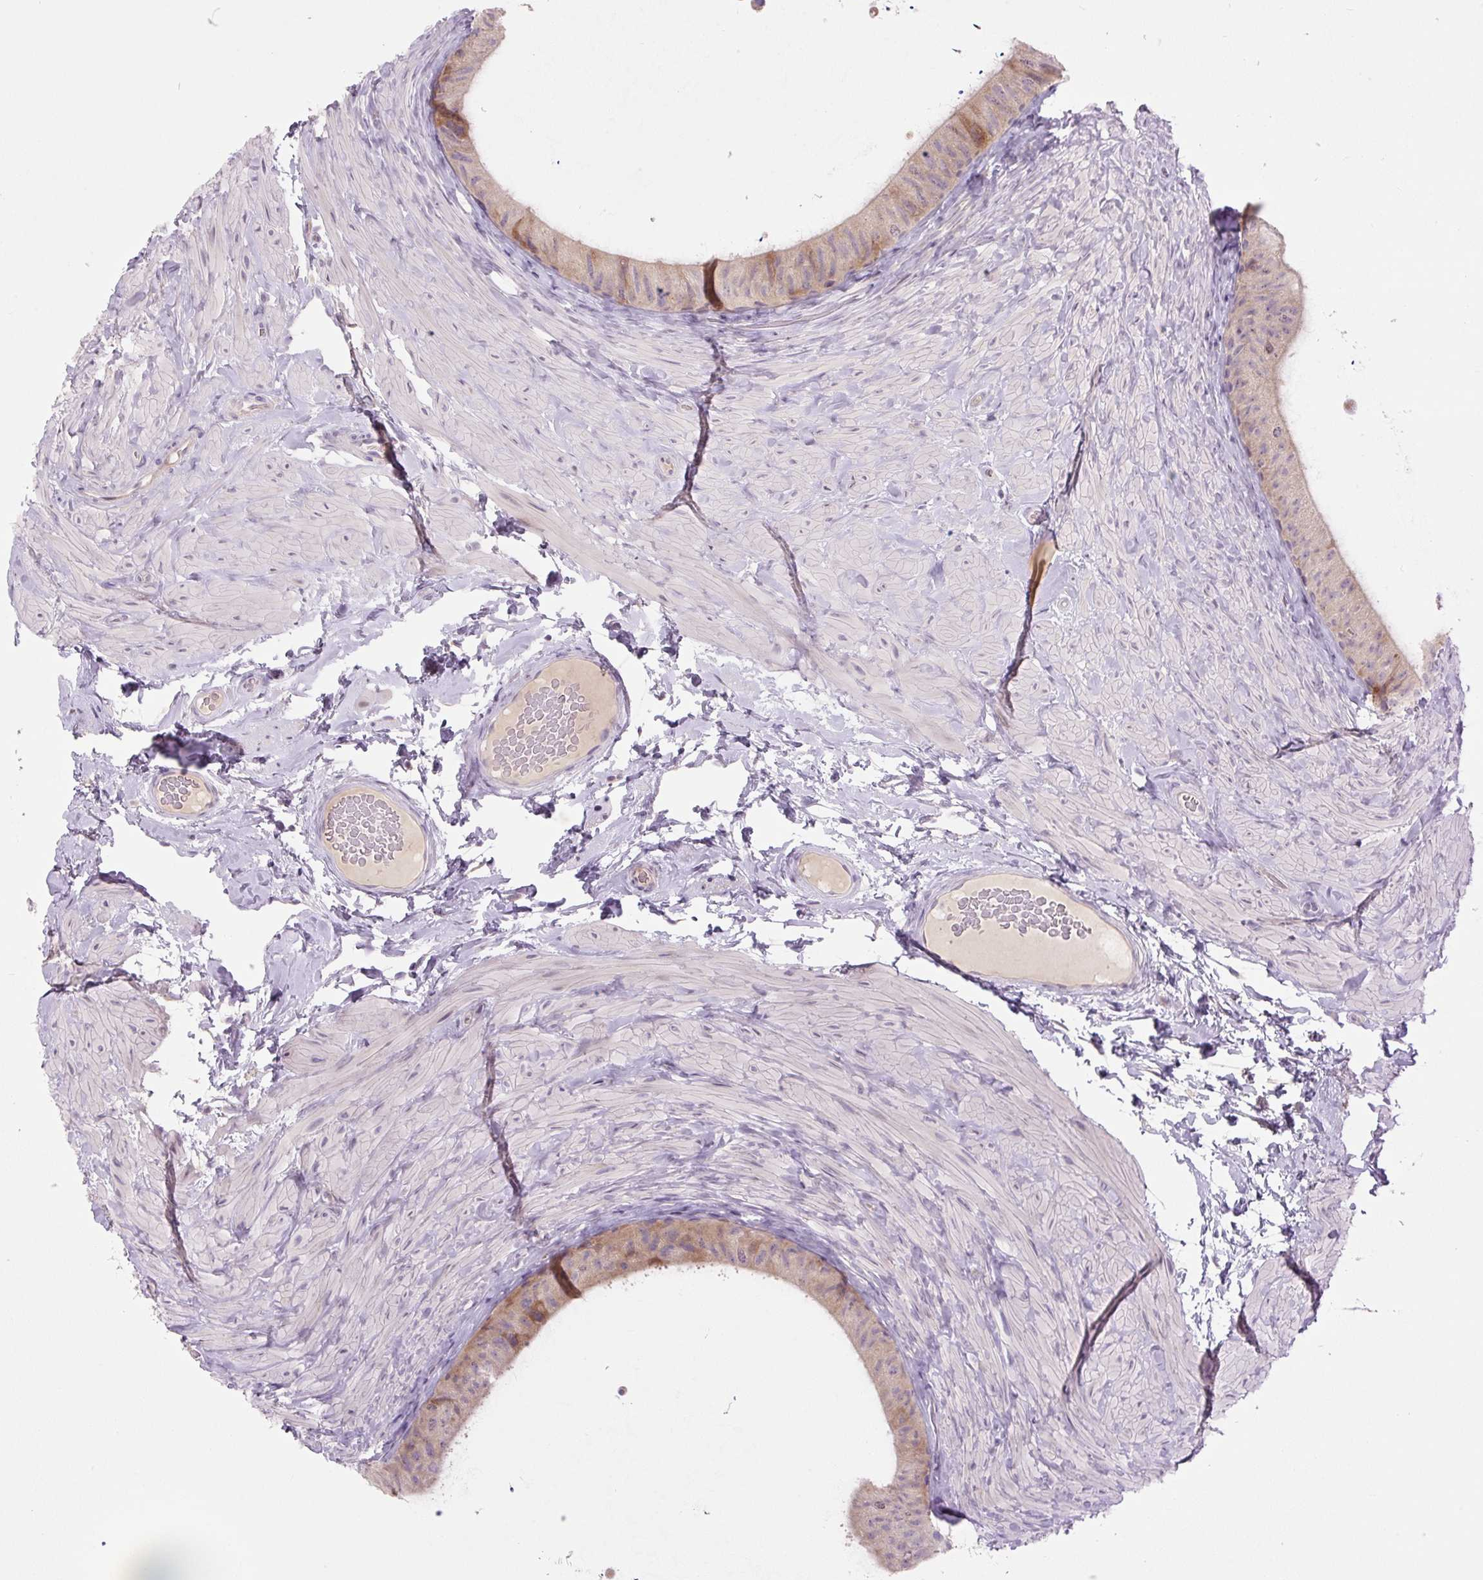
{"staining": {"intensity": "weak", "quantity": "25%-75%", "location": "cytoplasmic/membranous"}, "tissue": "epididymis", "cell_type": "Glandular cells", "image_type": "normal", "snomed": [{"axis": "morphology", "description": "Normal tissue, NOS"}, {"axis": "topography", "description": "Epididymis, spermatic cord, NOS"}, {"axis": "topography", "description": "Epididymis"}], "caption": "Immunohistochemistry micrograph of unremarkable epididymis stained for a protein (brown), which shows low levels of weak cytoplasmic/membranous staining in approximately 25%-75% of glandular cells.", "gene": "TMEM100", "patient": {"sex": "male", "age": 31}}